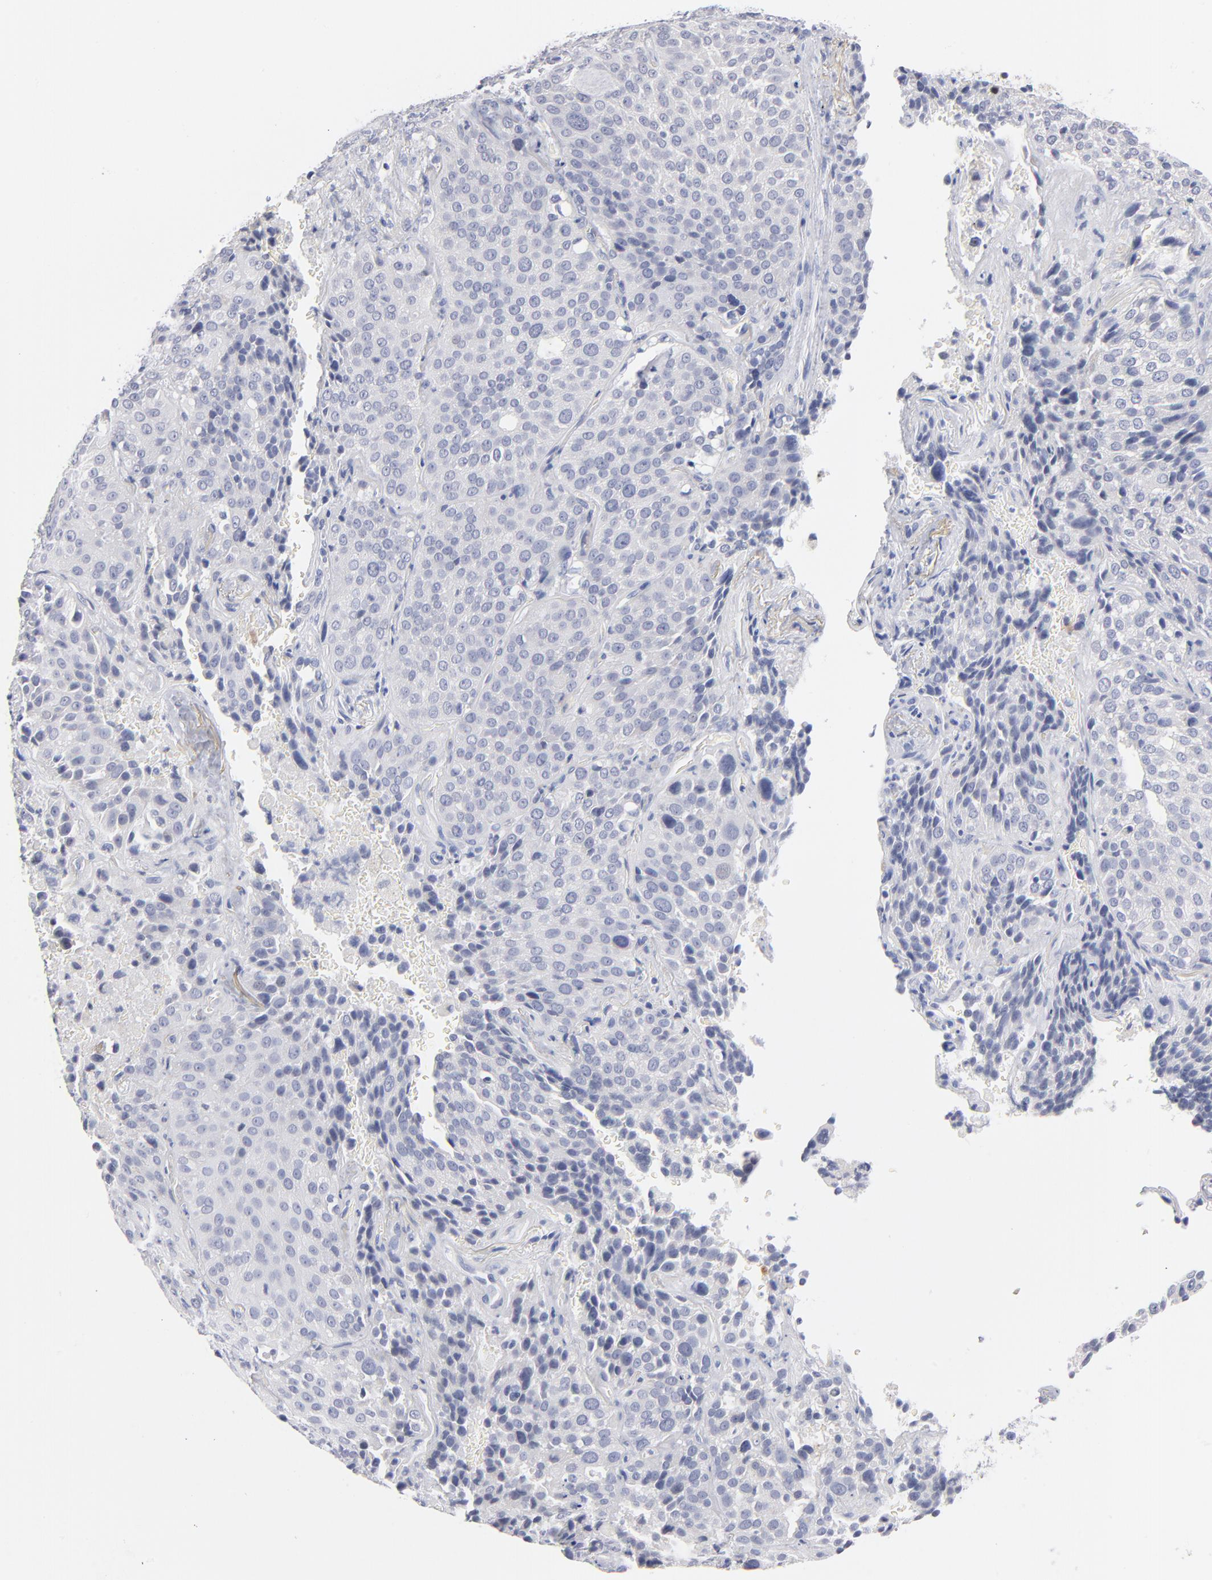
{"staining": {"intensity": "negative", "quantity": "none", "location": "none"}, "tissue": "lung cancer", "cell_type": "Tumor cells", "image_type": "cancer", "snomed": [{"axis": "morphology", "description": "Squamous cell carcinoma, NOS"}, {"axis": "topography", "description": "Lung"}], "caption": "Image shows no significant protein expression in tumor cells of lung cancer.", "gene": "KHNYN", "patient": {"sex": "male", "age": 54}}